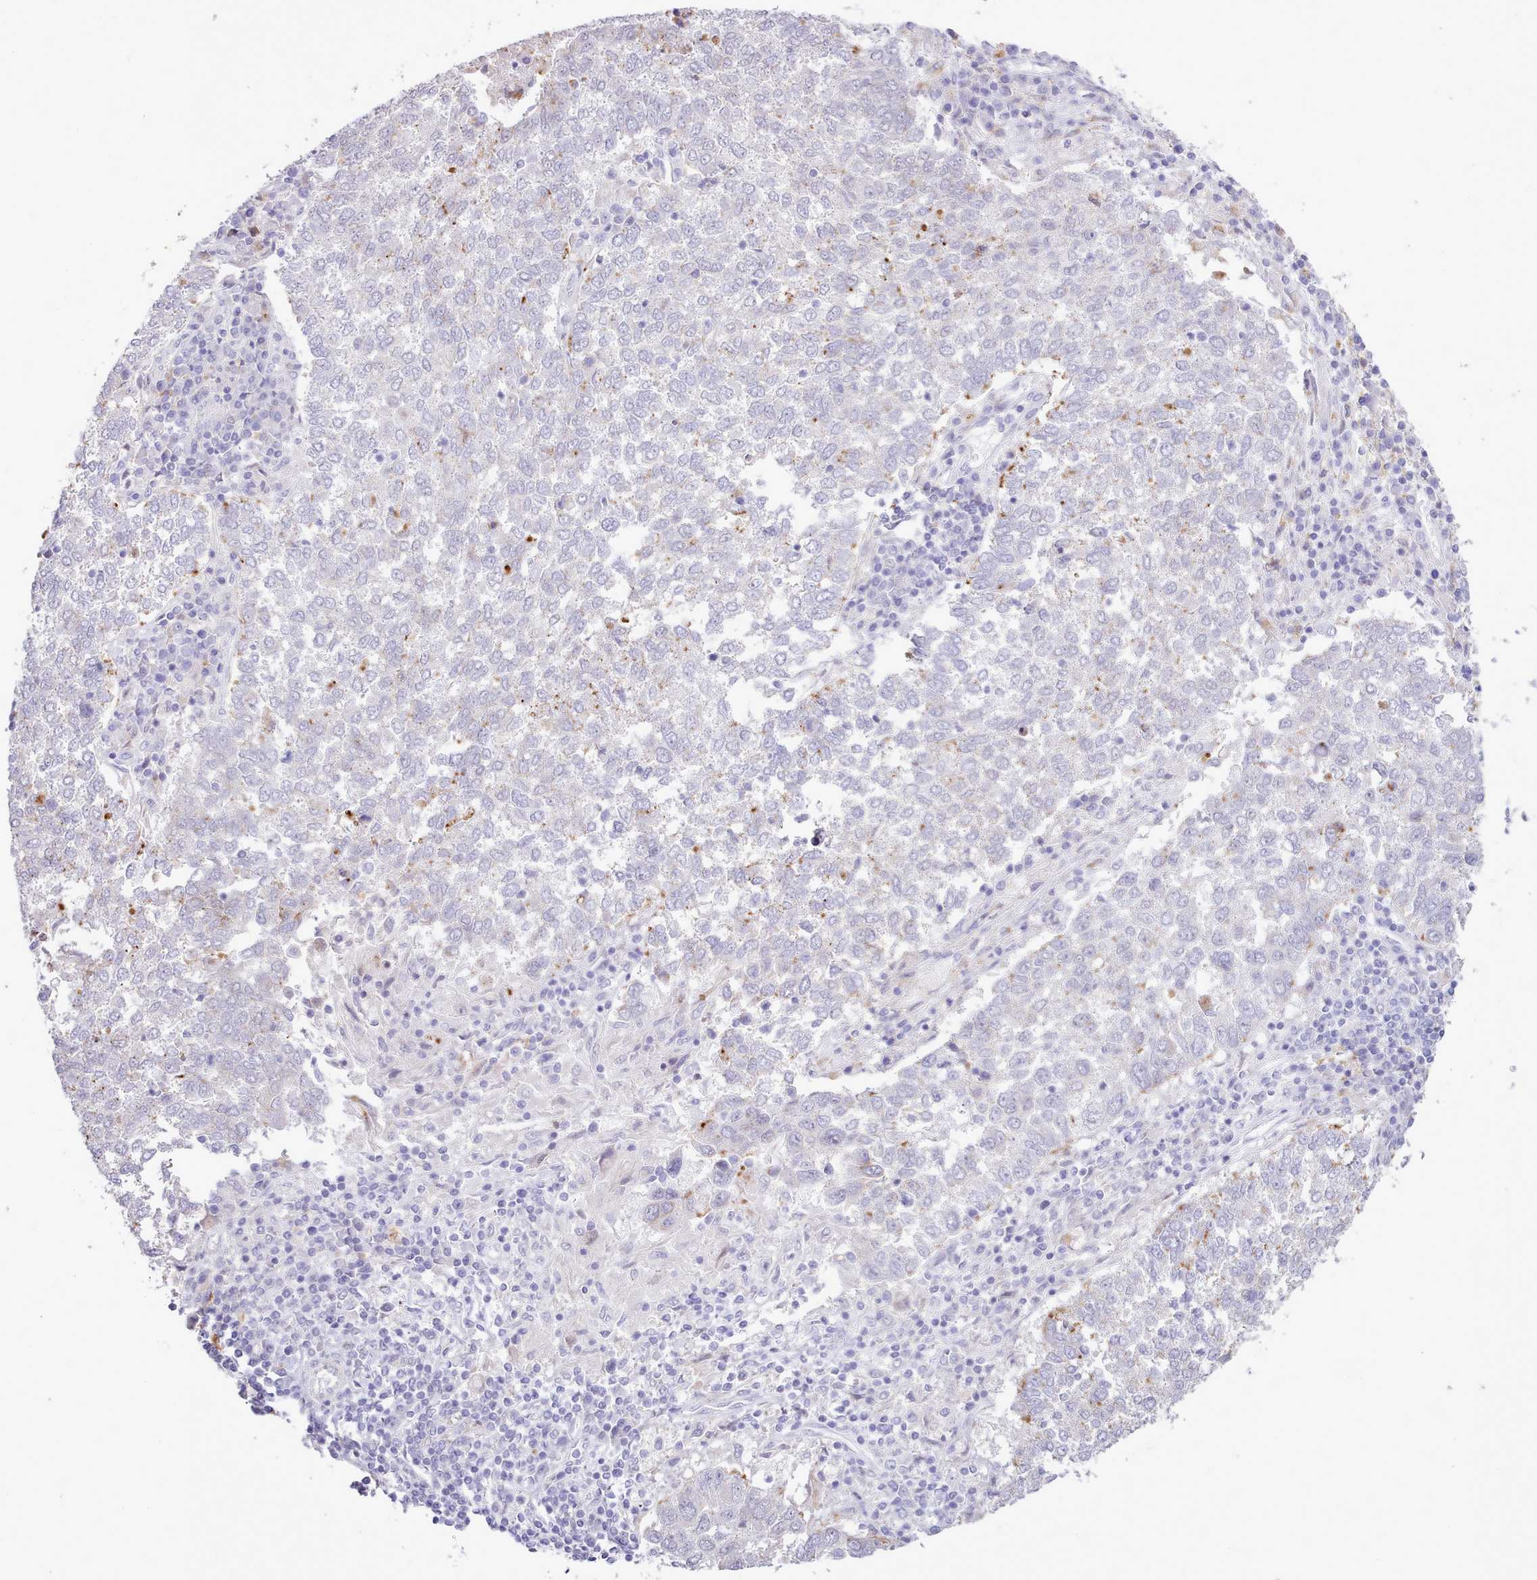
{"staining": {"intensity": "weak", "quantity": "<25%", "location": "cytoplasmic/membranous"}, "tissue": "lung cancer", "cell_type": "Tumor cells", "image_type": "cancer", "snomed": [{"axis": "morphology", "description": "Squamous cell carcinoma, NOS"}, {"axis": "topography", "description": "Lung"}], "caption": "Tumor cells are negative for brown protein staining in lung cancer.", "gene": "SRD5A1", "patient": {"sex": "male", "age": 73}}